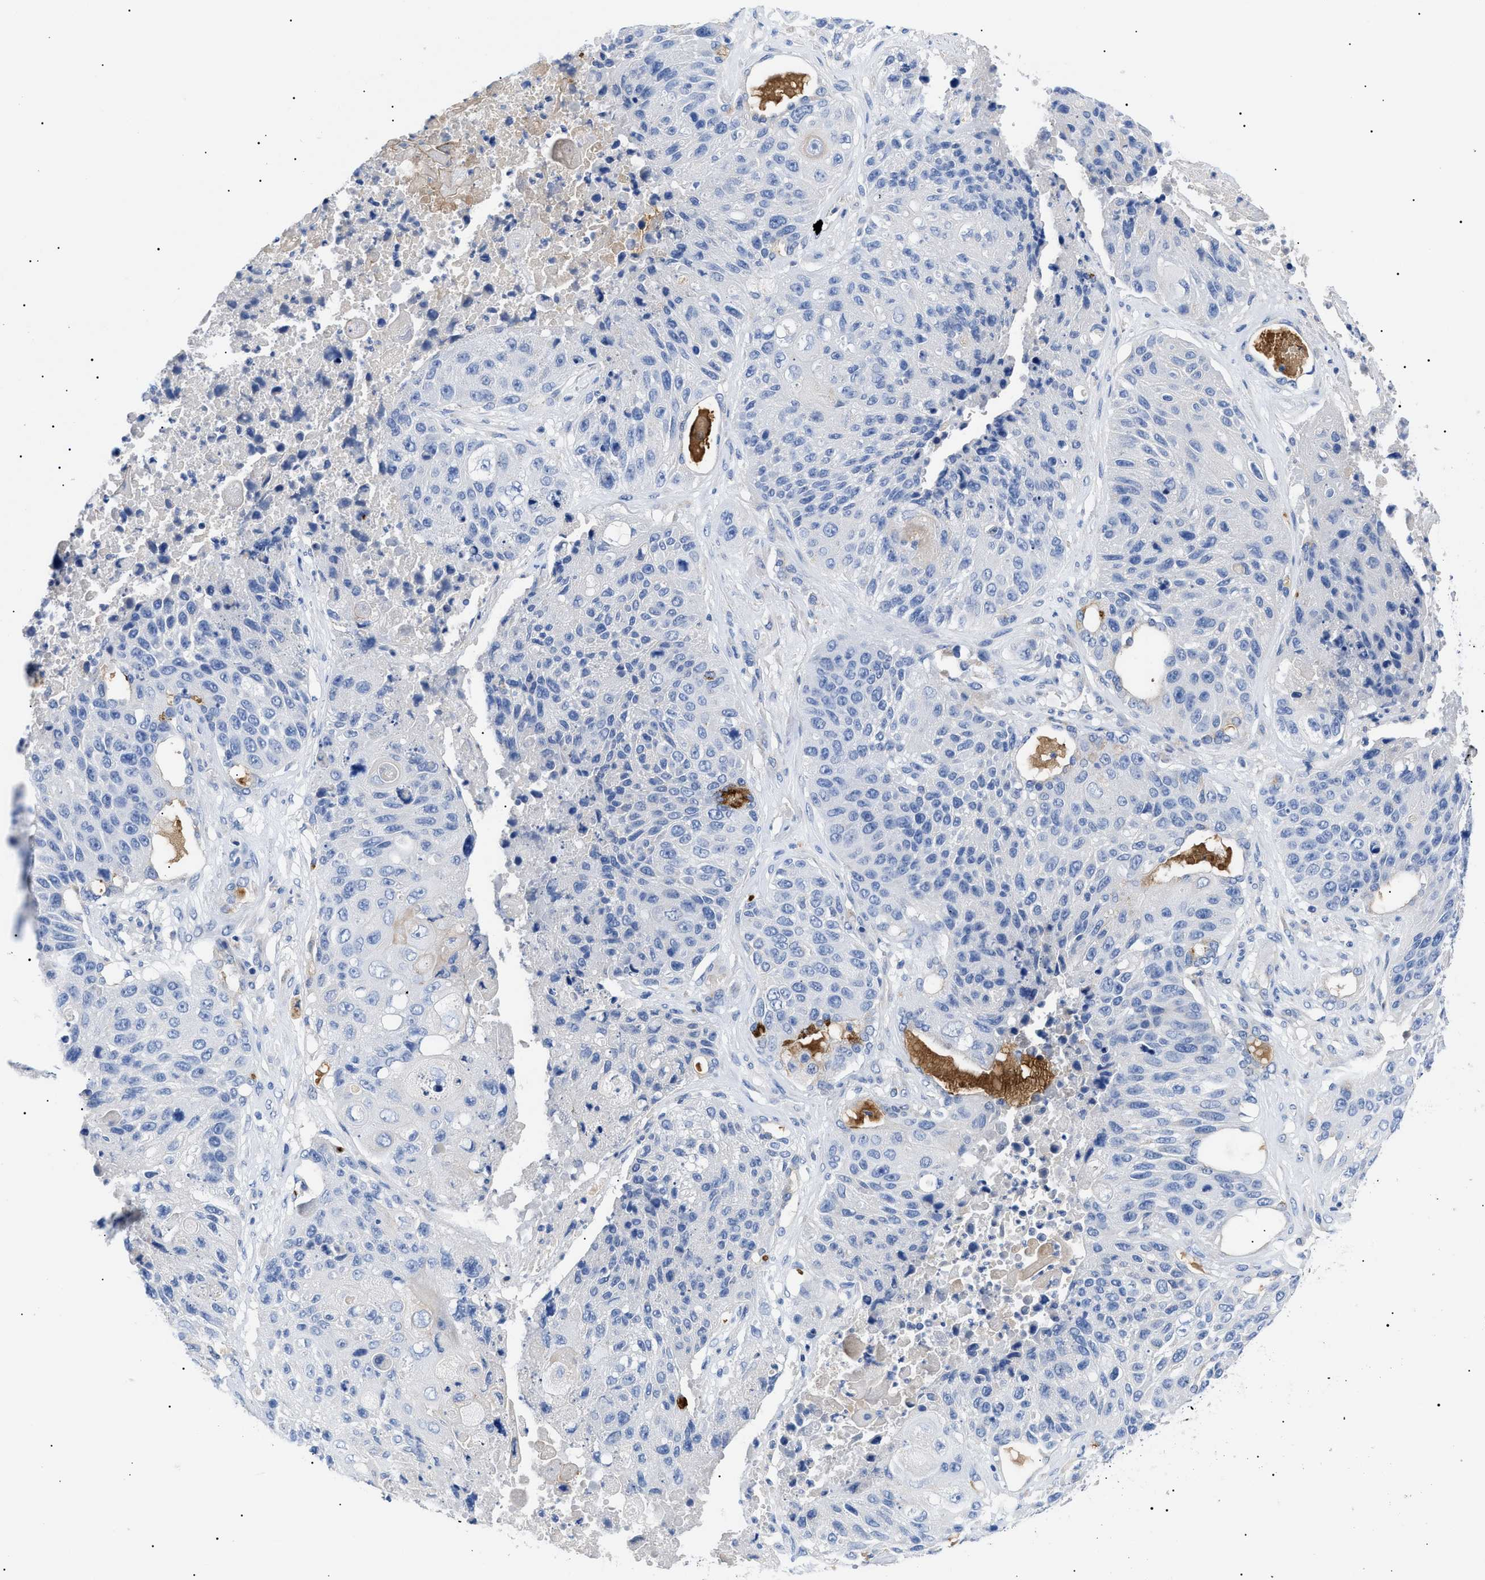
{"staining": {"intensity": "negative", "quantity": "none", "location": "none"}, "tissue": "lung cancer", "cell_type": "Tumor cells", "image_type": "cancer", "snomed": [{"axis": "morphology", "description": "Squamous cell carcinoma, NOS"}, {"axis": "topography", "description": "Lung"}], "caption": "Immunohistochemical staining of human lung cancer displays no significant positivity in tumor cells.", "gene": "ACKR1", "patient": {"sex": "male", "age": 61}}